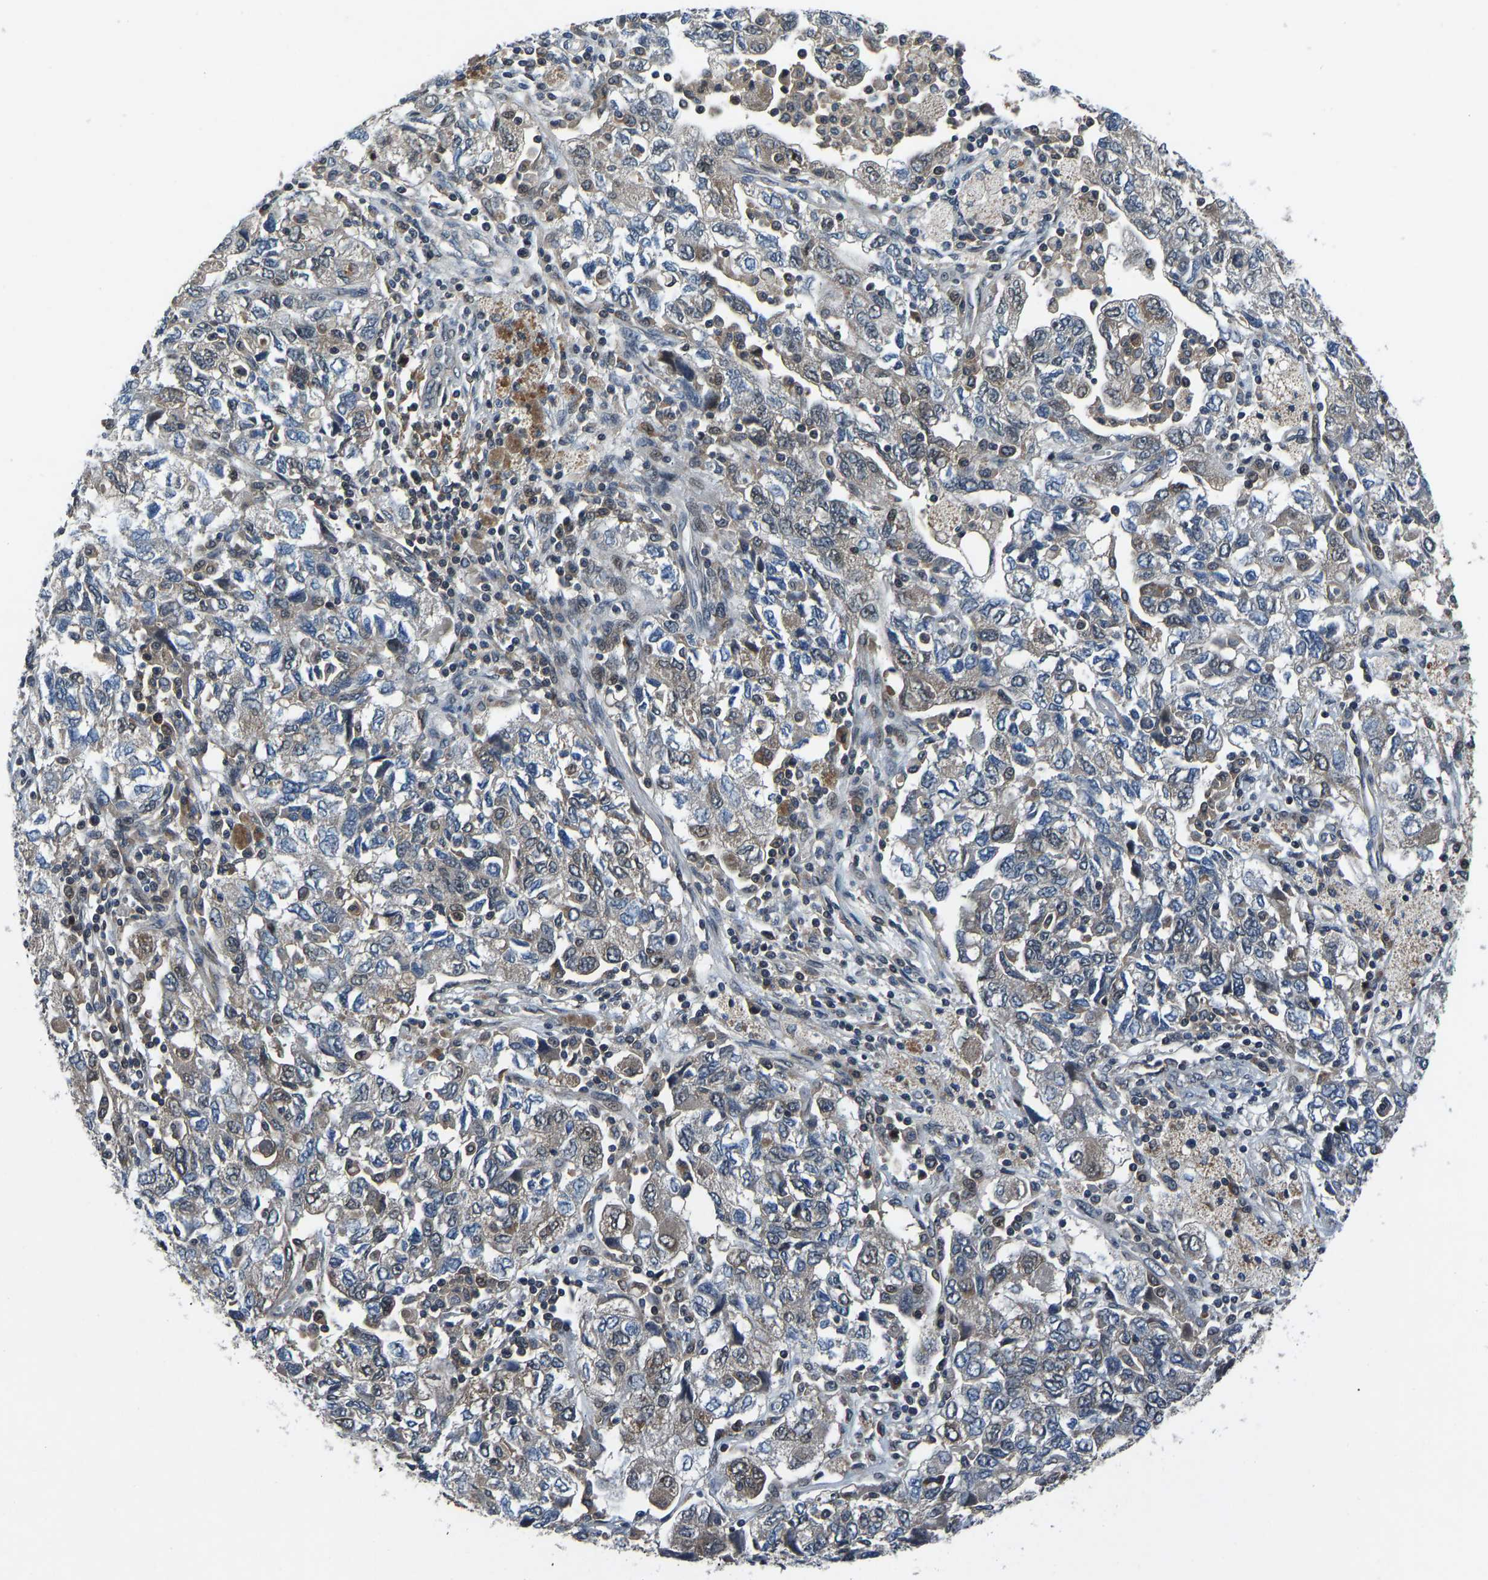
{"staining": {"intensity": "weak", "quantity": "25%-75%", "location": "cytoplasmic/membranous"}, "tissue": "ovarian cancer", "cell_type": "Tumor cells", "image_type": "cancer", "snomed": [{"axis": "morphology", "description": "Carcinoma, NOS"}, {"axis": "morphology", "description": "Cystadenocarcinoma, serous, NOS"}, {"axis": "topography", "description": "Ovary"}], "caption": "Immunohistochemistry (IHC) histopathology image of ovarian cancer (carcinoma) stained for a protein (brown), which reveals low levels of weak cytoplasmic/membranous positivity in approximately 25%-75% of tumor cells.", "gene": "RLIM", "patient": {"sex": "female", "age": 69}}